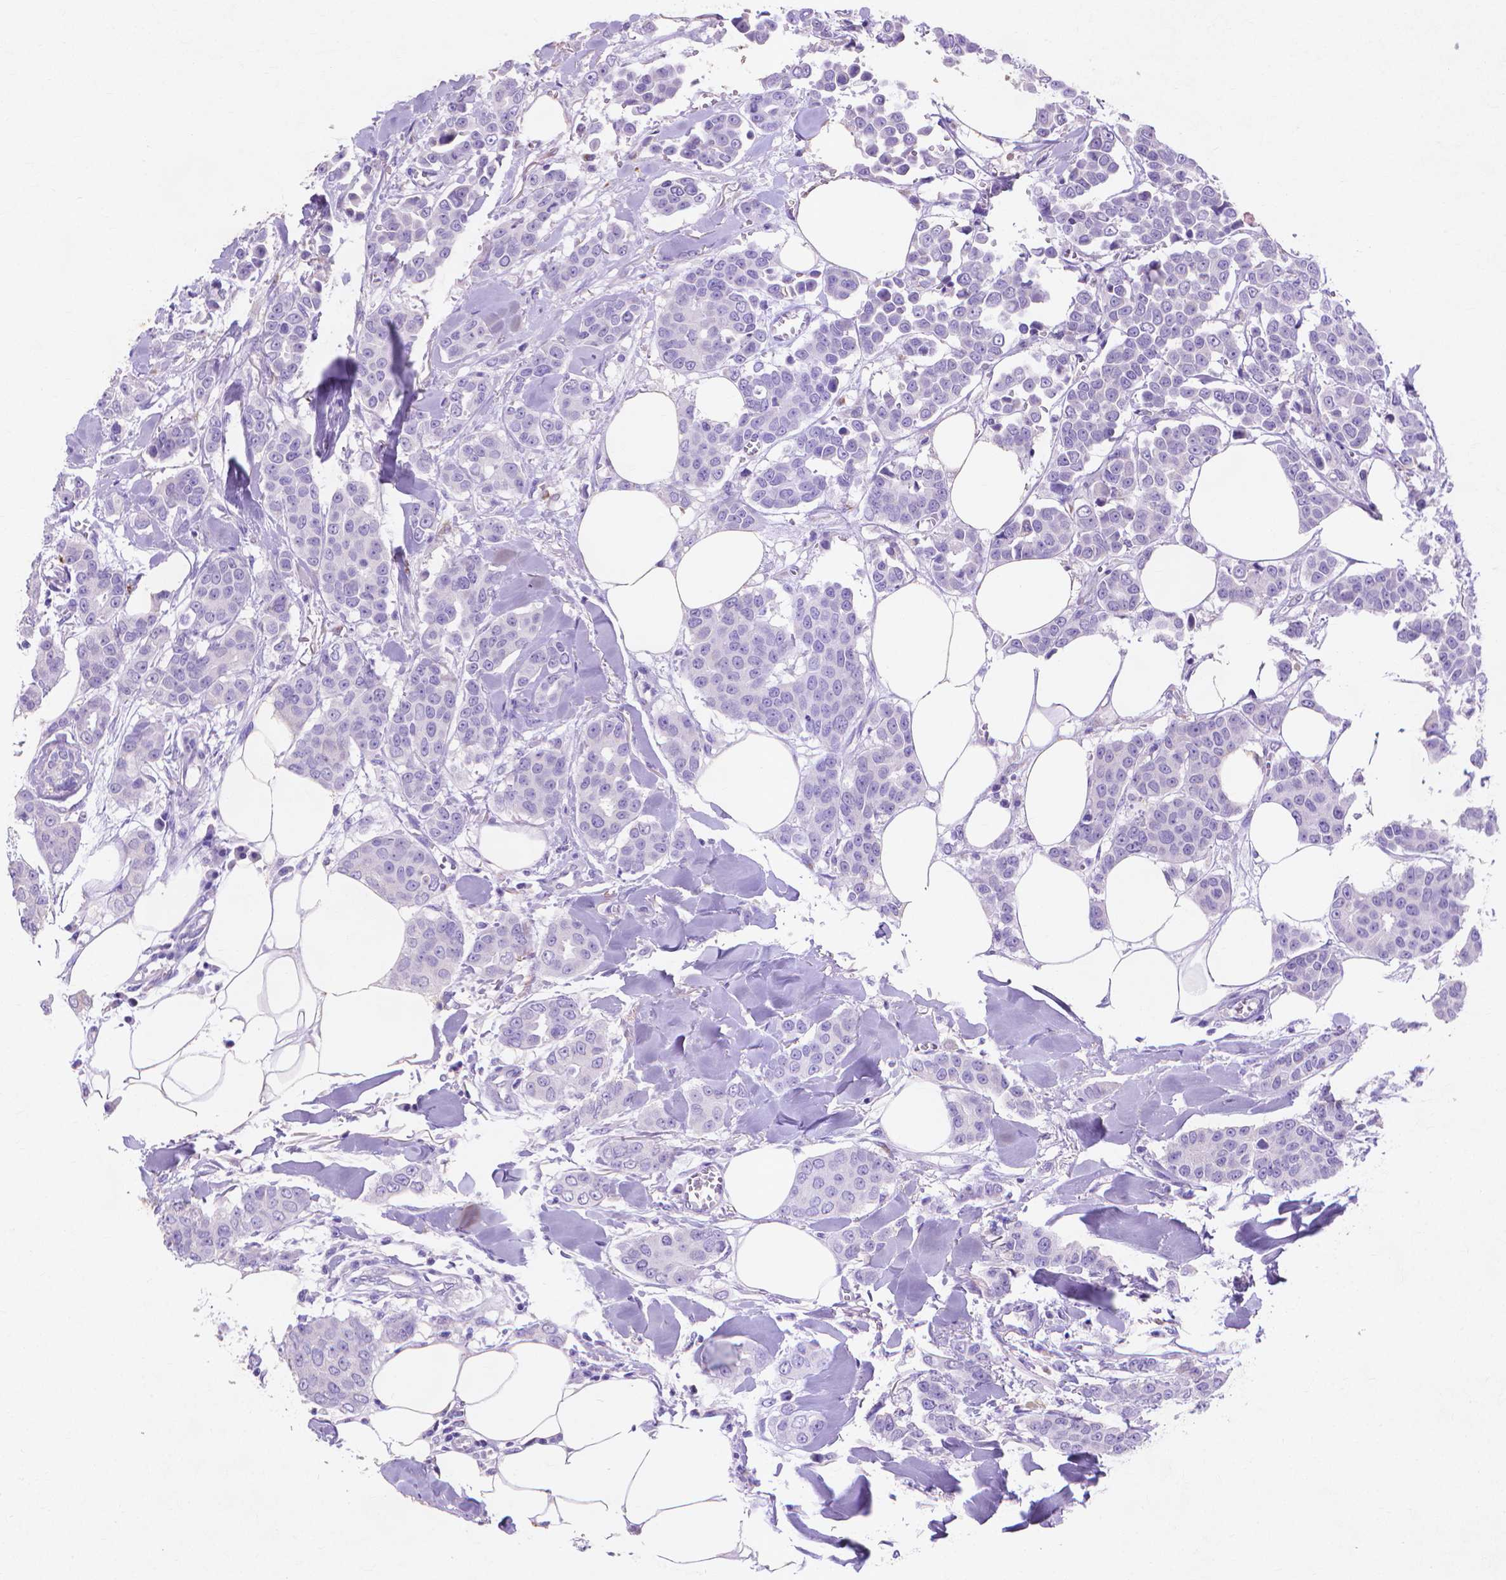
{"staining": {"intensity": "negative", "quantity": "none", "location": "none"}, "tissue": "breast cancer", "cell_type": "Tumor cells", "image_type": "cancer", "snomed": [{"axis": "morphology", "description": "Duct carcinoma"}, {"axis": "topography", "description": "Breast"}], "caption": "A histopathology image of human breast cancer is negative for staining in tumor cells.", "gene": "MMP11", "patient": {"sex": "female", "age": 94}}